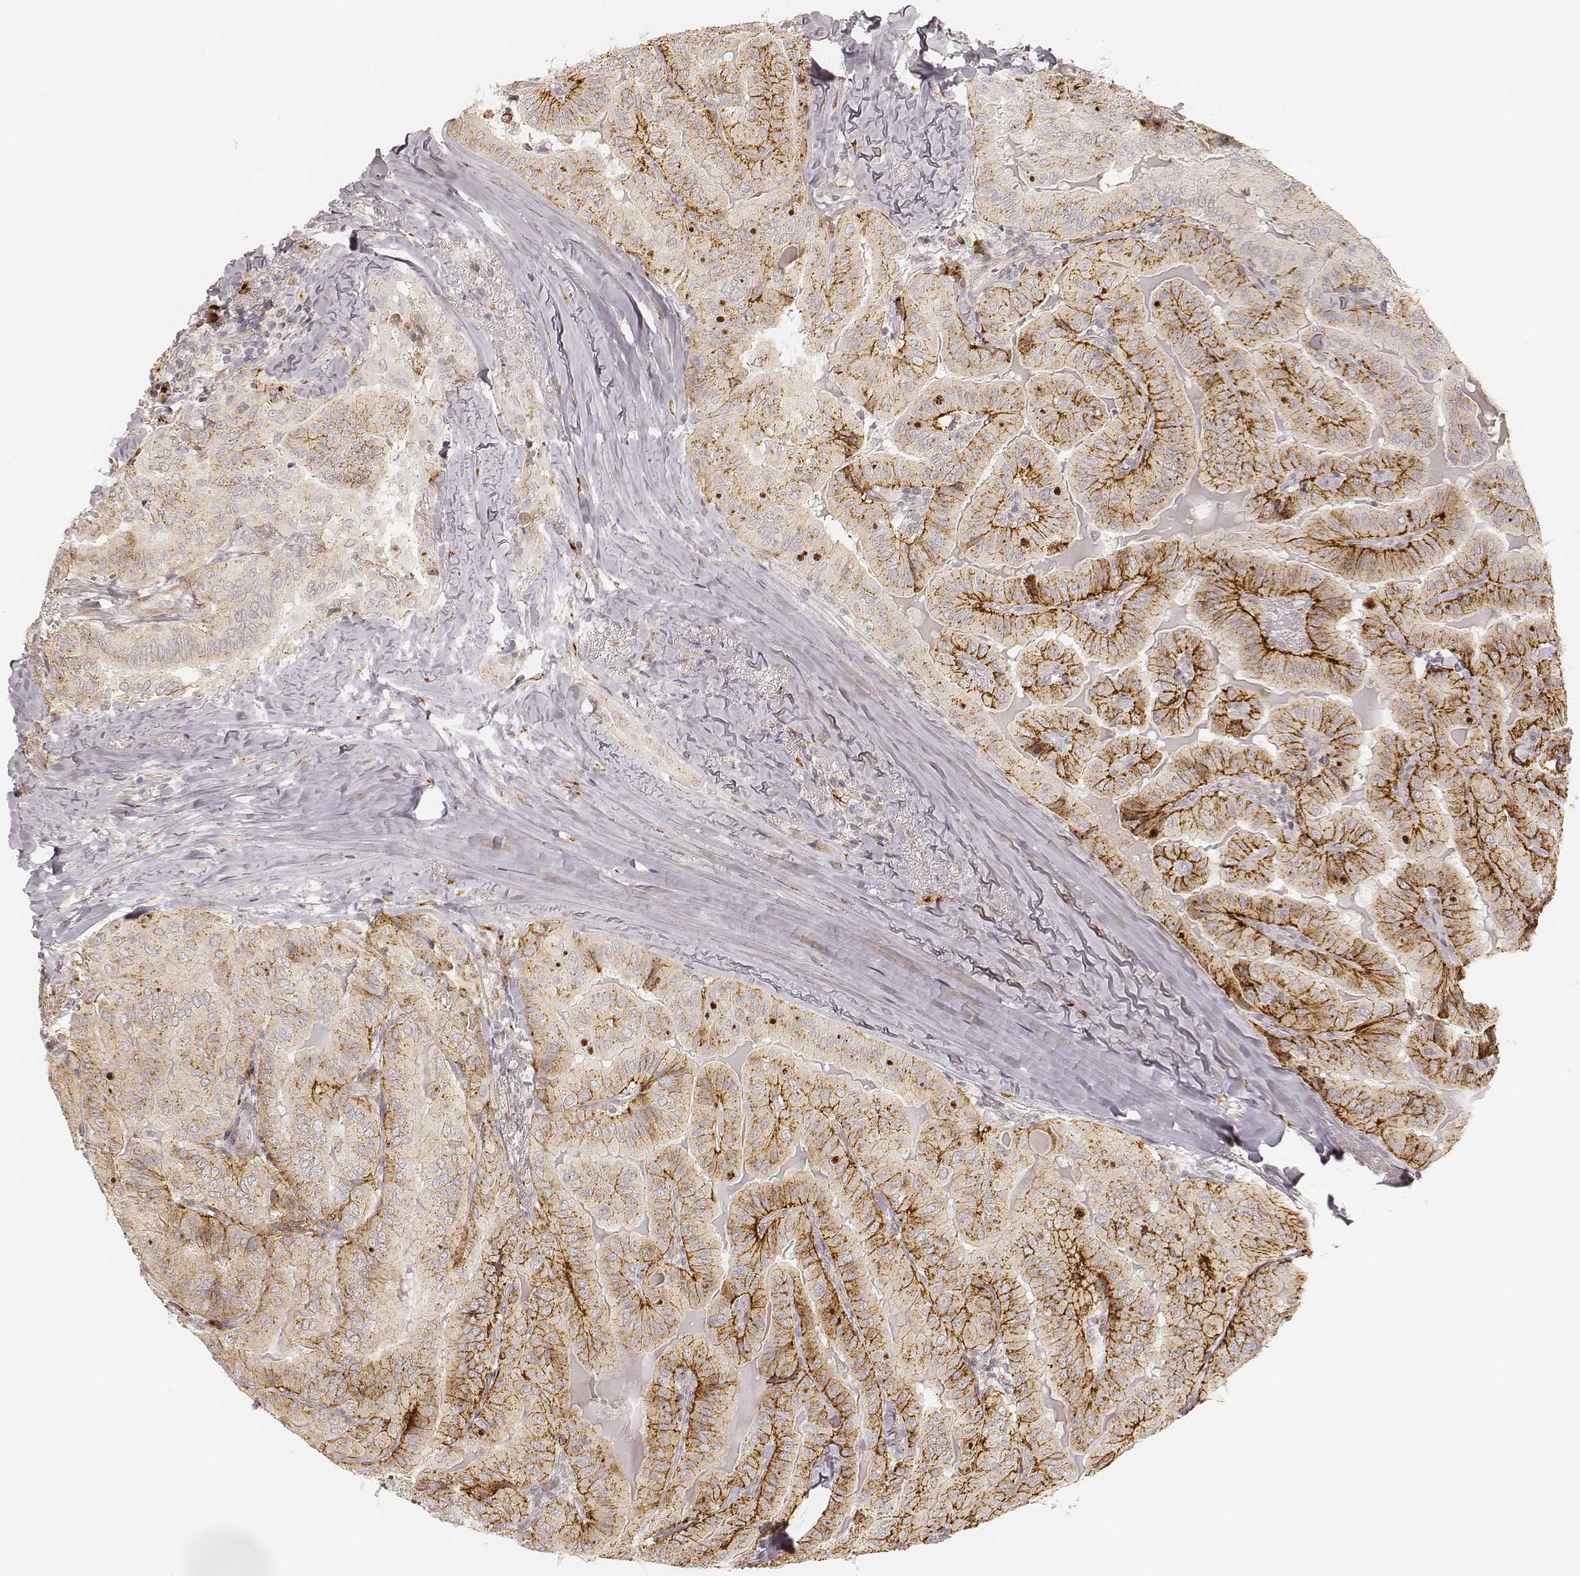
{"staining": {"intensity": "strong", "quantity": ">75%", "location": "cytoplasmic/membranous"}, "tissue": "thyroid cancer", "cell_type": "Tumor cells", "image_type": "cancer", "snomed": [{"axis": "morphology", "description": "Papillary adenocarcinoma, NOS"}, {"axis": "topography", "description": "Thyroid gland"}], "caption": "Thyroid cancer stained with a protein marker demonstrates strong staining in tumor cells.", "gene": "GORASP2", "patient": {"sex": "female", "age": 68}}